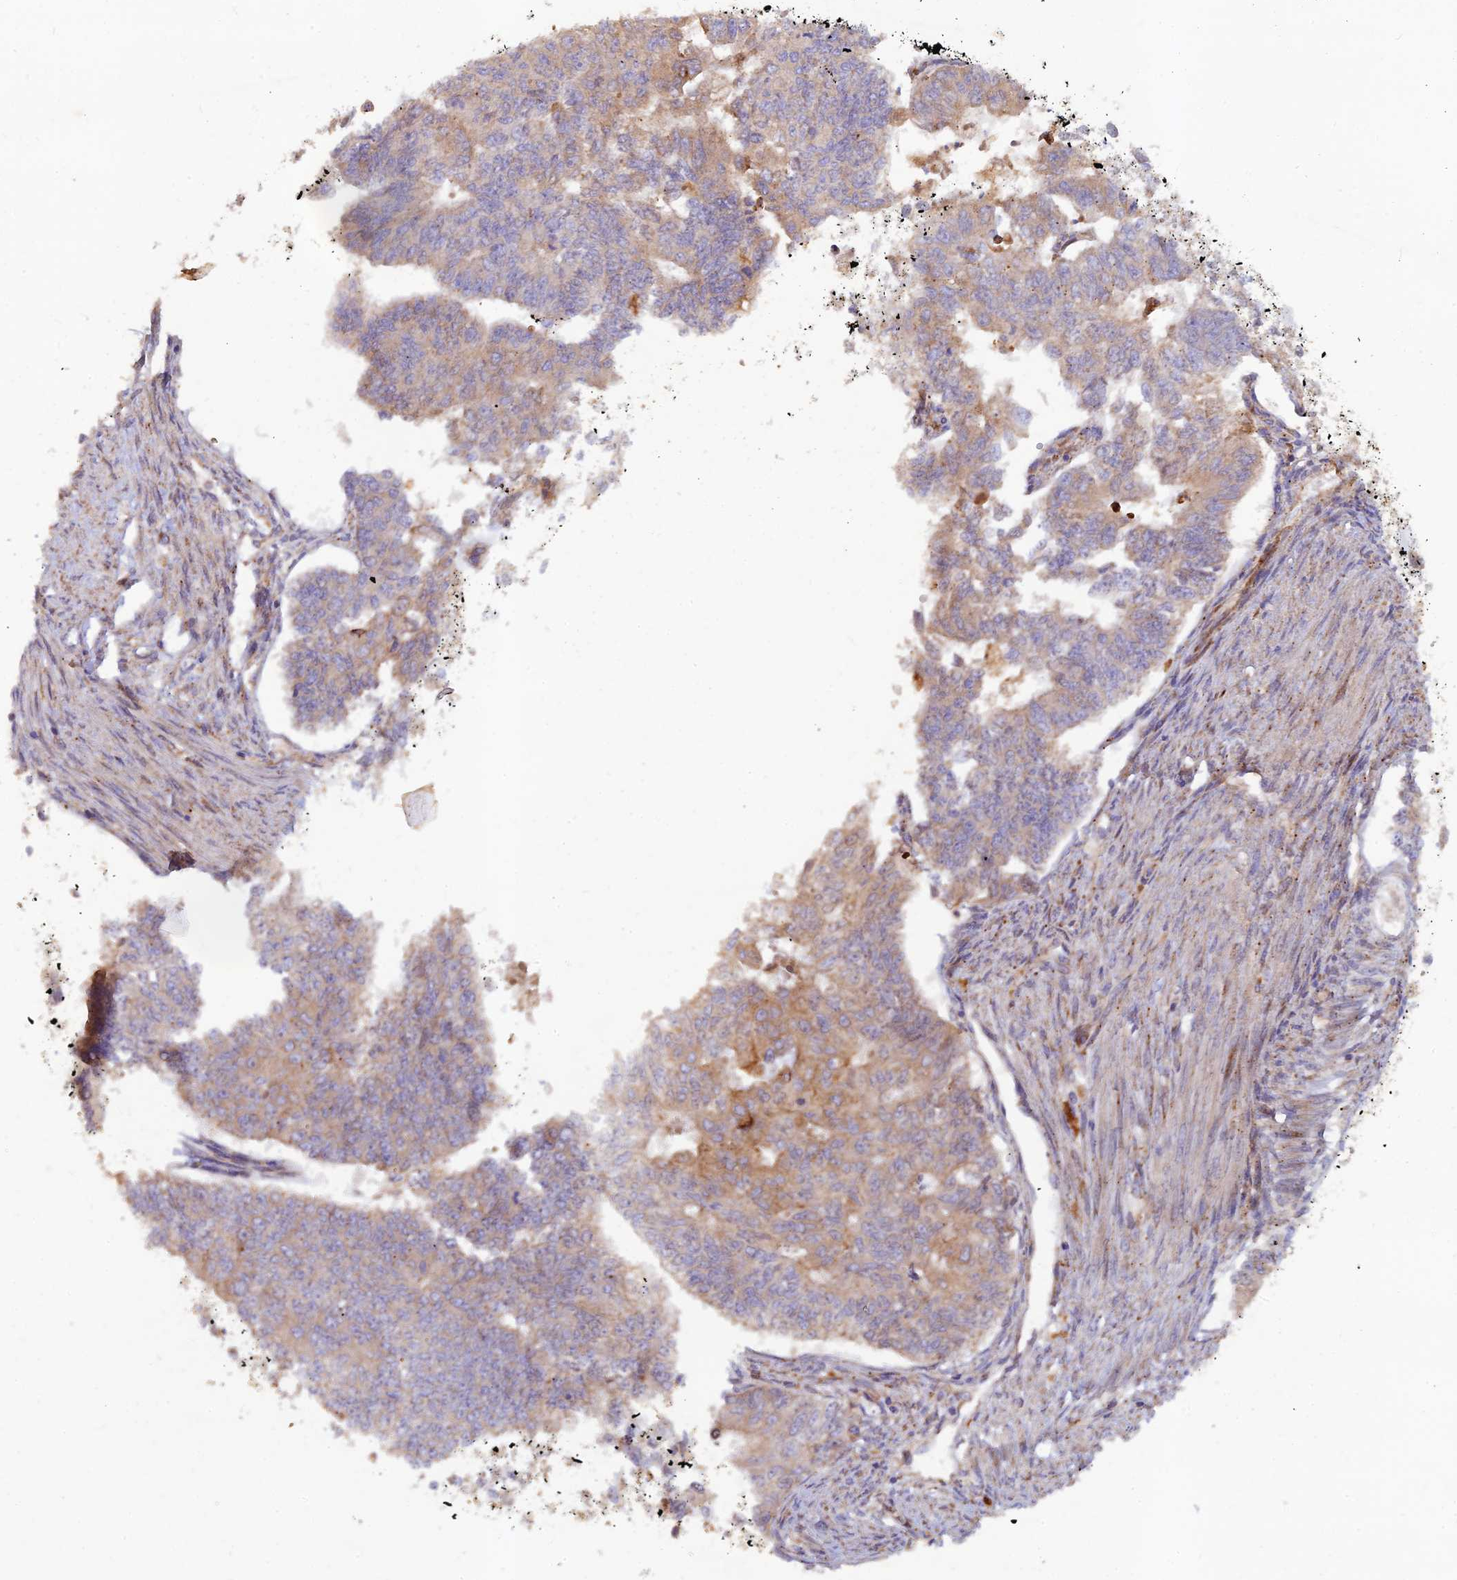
{"staining": {"intensity": "moderate", "quantity": "<25%", "location": "cytoplasmic/membranous"}, "tissue": "endometrial cancer", "cell_type": "Tumor cells", "image_type": "cancer", "snomed": [{"axis": "morphology", "description": "Adenocarcinoma, NOS"}, {"axis": "topography", "description": "Endometrium"}], "caption": "Immunohistochemistry (IHC) histopathology image of neoplastic tissue: endometrial adenocarcinoma stained using IHC displays low levels of moderate protein expression localized specifically in the cytoplasmic/membranous of tumor cells, appearing as a cytoplasmic/membranous brown color.", "gene": "GMCL1", "patient": {"sex": "female", "age": 32}}